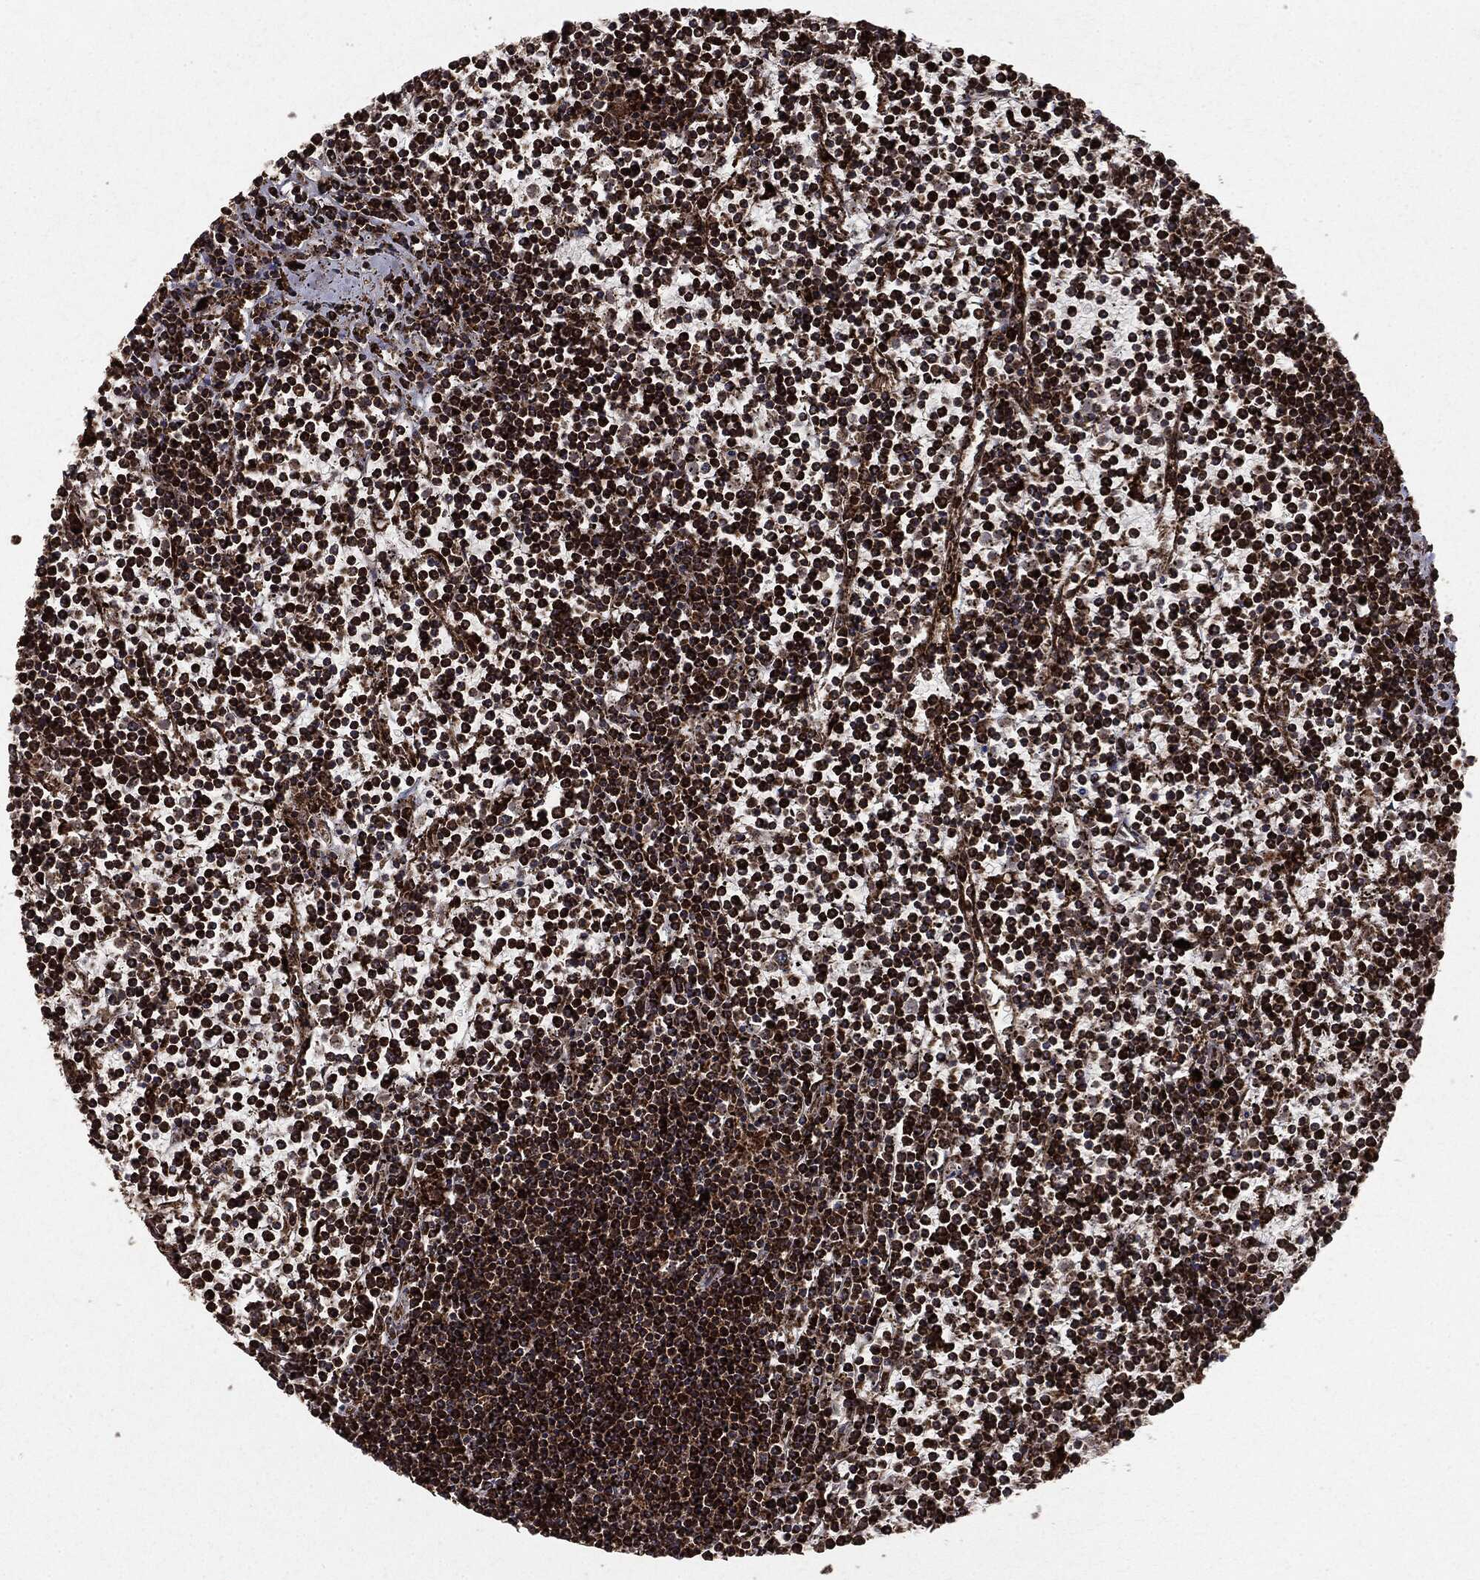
{"staining": {"intensity": "strong", "quantity": ">75%", "location": "cytoplasmic/membranous"}, "tissue": "lymphoma", "cell_type": "Tumor cells", "image_type": "cancer", "snomed": [{"axis": "morphology", "description": "Malignant lymphoma, non-Hodgkin's type, Low grade"}, {"axis": "topography", "description": "Spleen"}], "caption": "Strong cytoplasmic/membranous protein positivity is seen in approximately >75% of tumor cells in lymphoma.", "gene": "MAP2K1", "patient": {"sex": "female", "age": 19}}